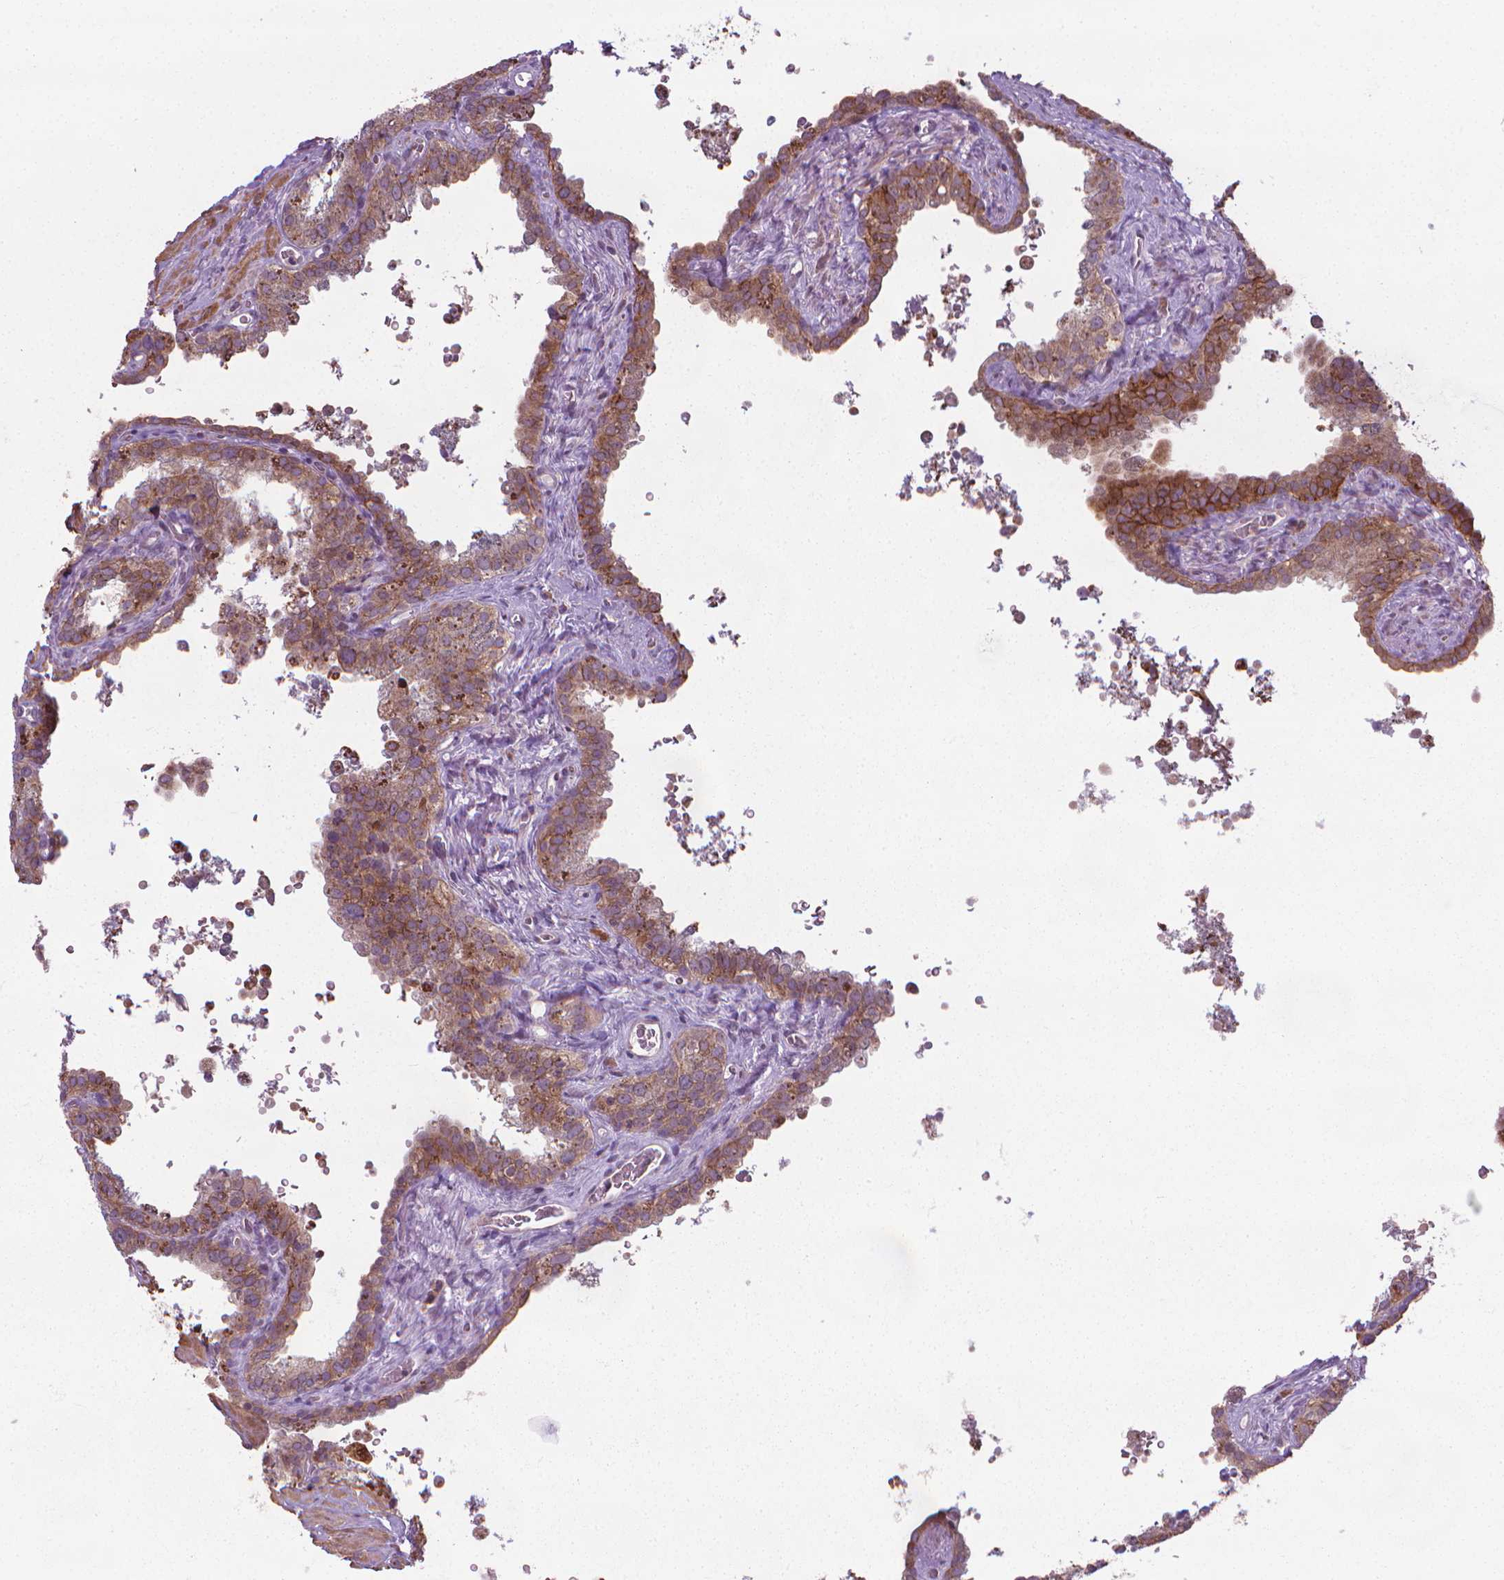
{"staining": {"intensity": "moderate", "quantity": ">75%", "location": "cytoplasmic/membranous"}, "tissue": "seminal vesicle", "cell_type": "Glandular cells", "image_type": "normal", "snomed": [{"axis": "morphology", "description": "Normal tissue, NOS"}, {"axis": "topography", "description": "Prostate"}, {"axis": "topography", "description": "Seminal veicle"}], "caption": "Immunohistochemistry histopathology image of normal human seminal vesicle stained for a protein (brown), which exhibits medium levels of moderate cytoplasmic/membranous positivity in about >75% of glandular cells.", "gene": "PRAG1", "patient": {"sex": "male", "age": 71}}